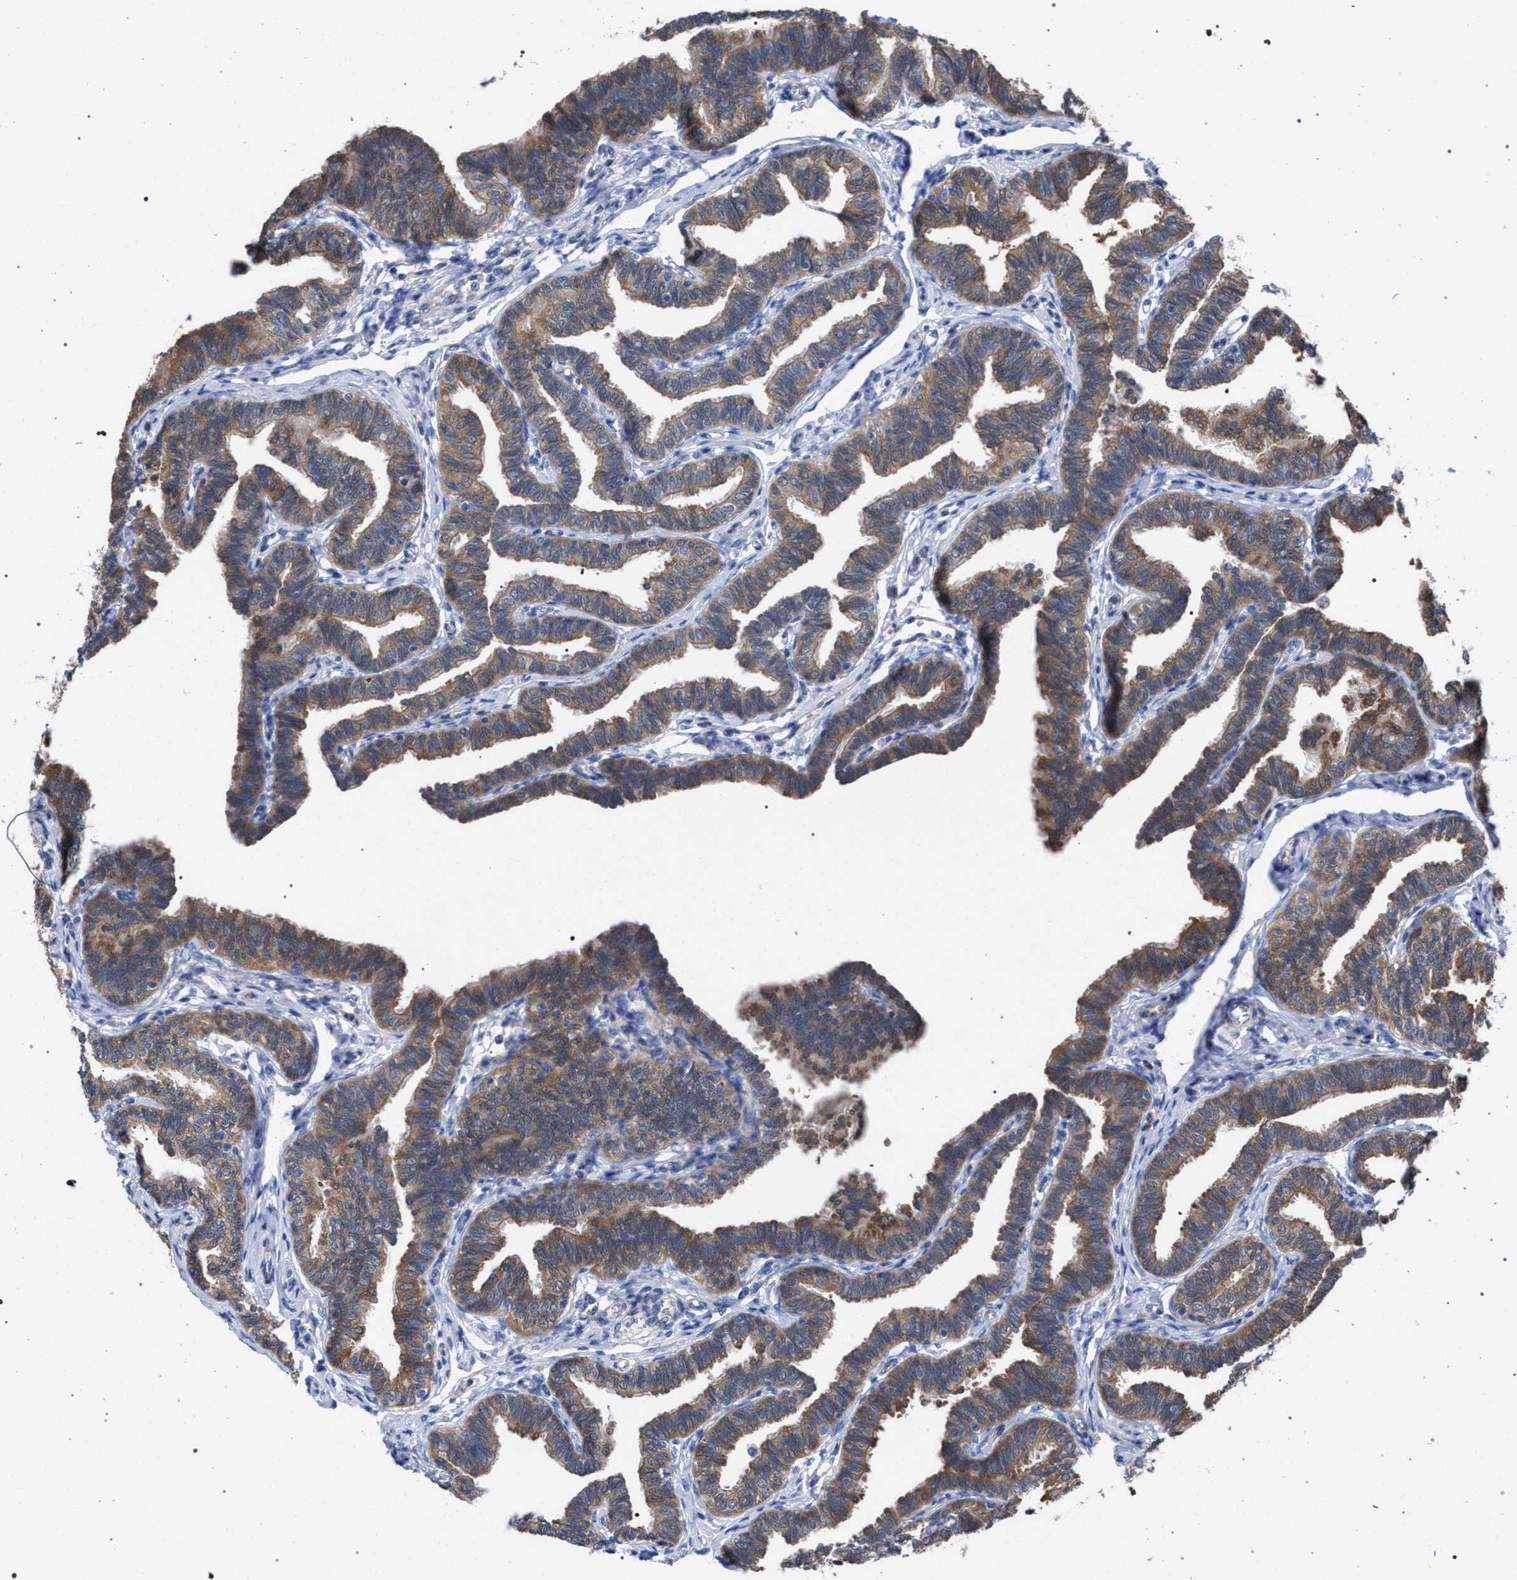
{"staining": {"intensity": "moderate", "quantity": ">75%", "location": "cytoplasmic/membranous"}, "tissue": "fallopian tube", "cell_type": "Glandular cells", "image_type": "normal", "snomed": [{"axis": "morphology", "description": "Normal tissue, NOS"}, {"axis": "topography", "description": "Fallopian tube"}, {"axis": "topography", "description": "Ovary"}], "caption": "Immunohistochemistry histopathology image of unremarkable fallopian tube: fallopian tube stained using immunohistochemistry (IHC) exhibits medium levels of moderate protein expression localized specifically in the cytoplasmic/membranous of glandular cells, appearing as a cytoplasmic/membranous brown color.", "gene": "GMPR", "patient": {"sex": "female", "age": 23}}